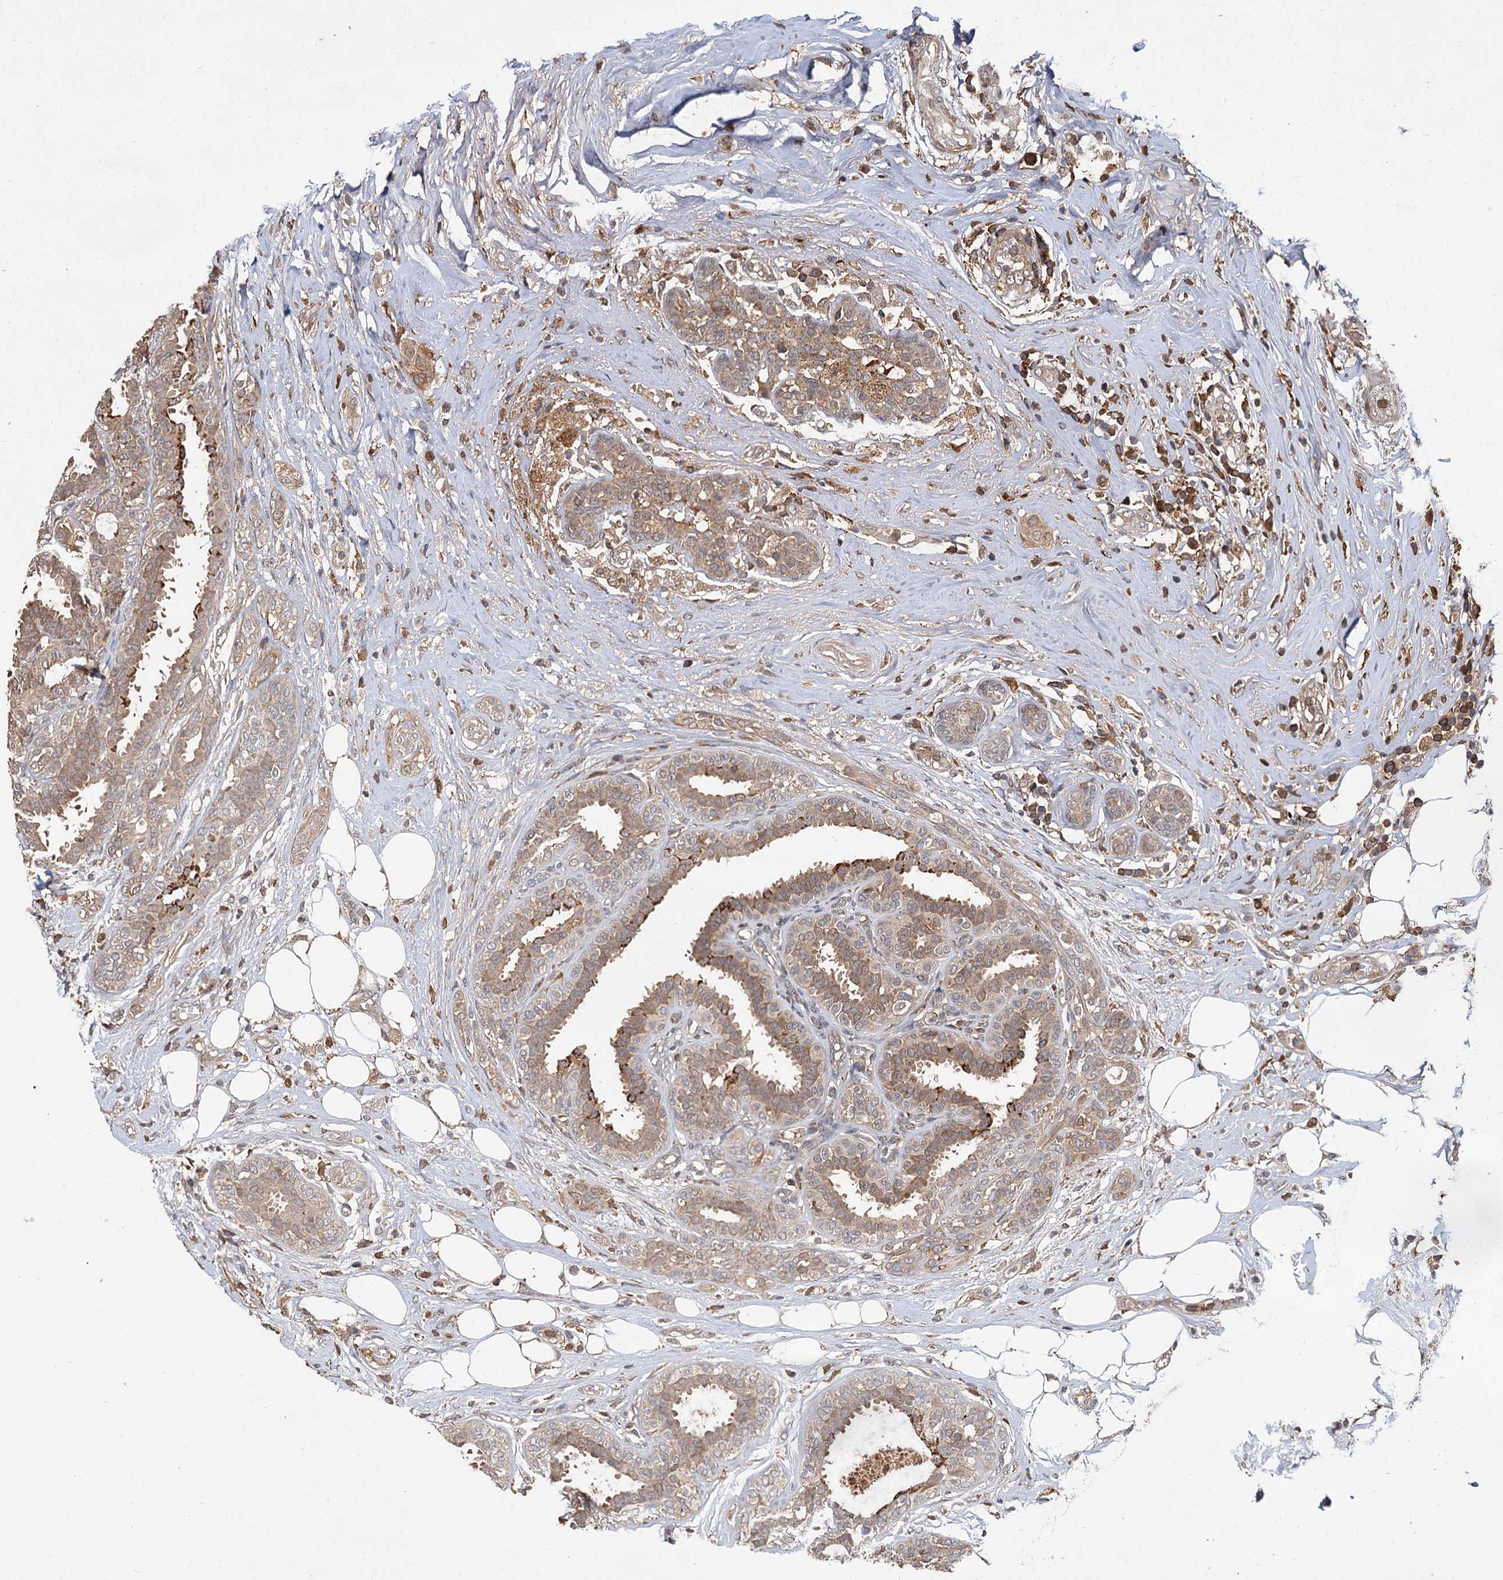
{"staining": {"intensity": "moderate", "quantity": "25%-75%", "location": "cytoplasmic/membranous"}, "tissue": "breast cancer", "cell_type": "Tumor cells", "image_type": "cancer", "snomed": [{"axis": "morphology", "description": "Lobular carcinoma"}, {"axis": "topography", "description": "Breast"}], "caption": "IHC (DAB) staining of human lobular carcinoma (breast) exhibits moderate cytoplasmic/membranous protein staining in about 25%-75% of tumor cells. (Brightfield microscopy of DAB IHC at high magnification).", "gene": "MBD6", "patient": {"sex": "female", "age": 51}}